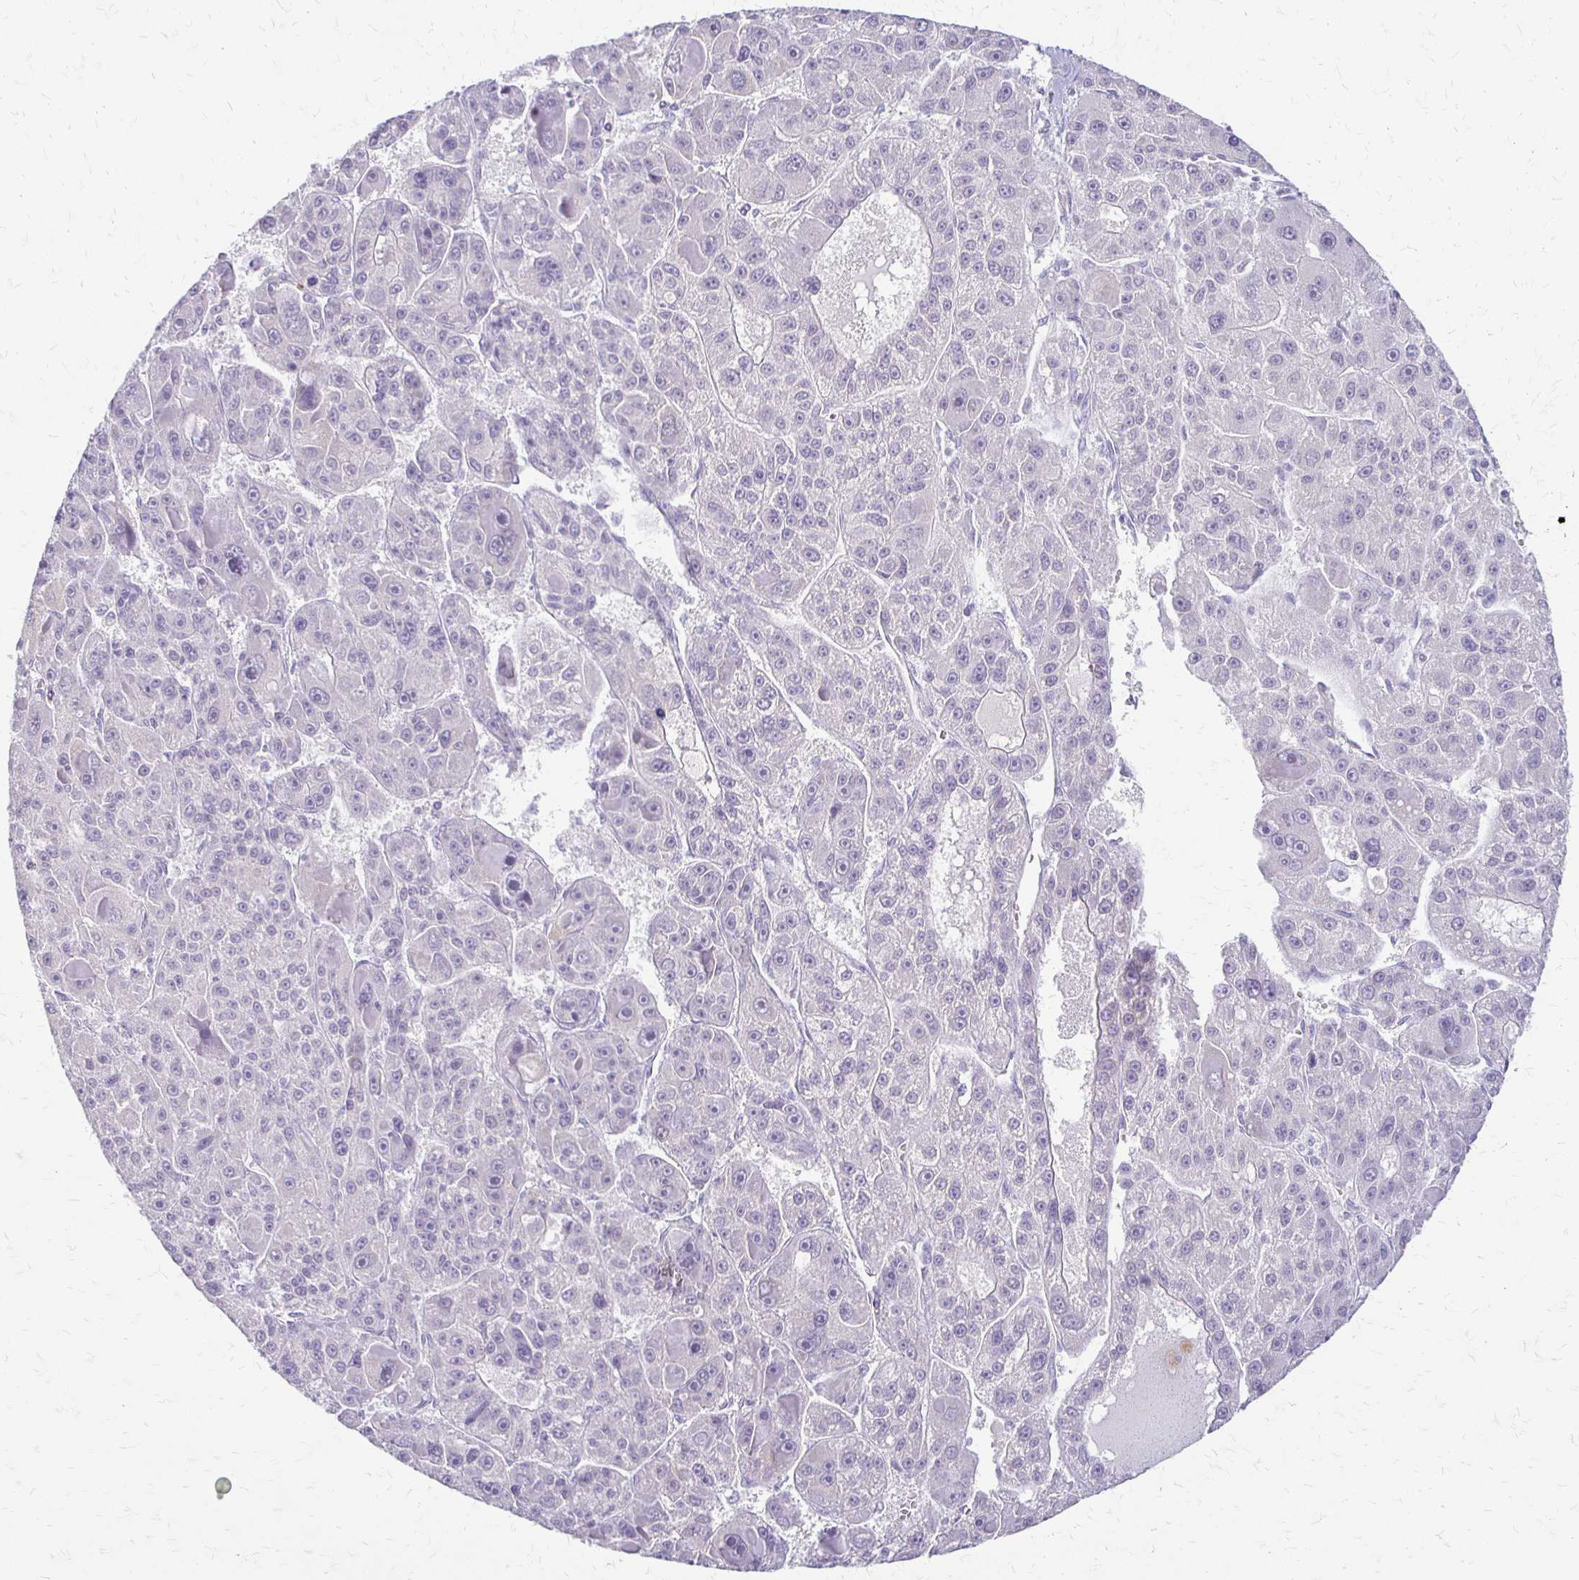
{"staining": {"intensity": "negative", "quantity": "none", "location": "none"}, "tissue": "liver cancer", "cell_type": "Tumor cells", "image_type": "cancer", "snomed": [{"axis": "morphology", "description": "Carcinoma, Hepatocellular, NOS"}, {"axis": "topography", "description": "Liver"}], "caption": "Immunohistochemical staining of liver hepatocellular carcinoma exhibits no significant expression in tumor cells.", "gene": "ACP5", "patient": {"sex": "male", "age": 76}}